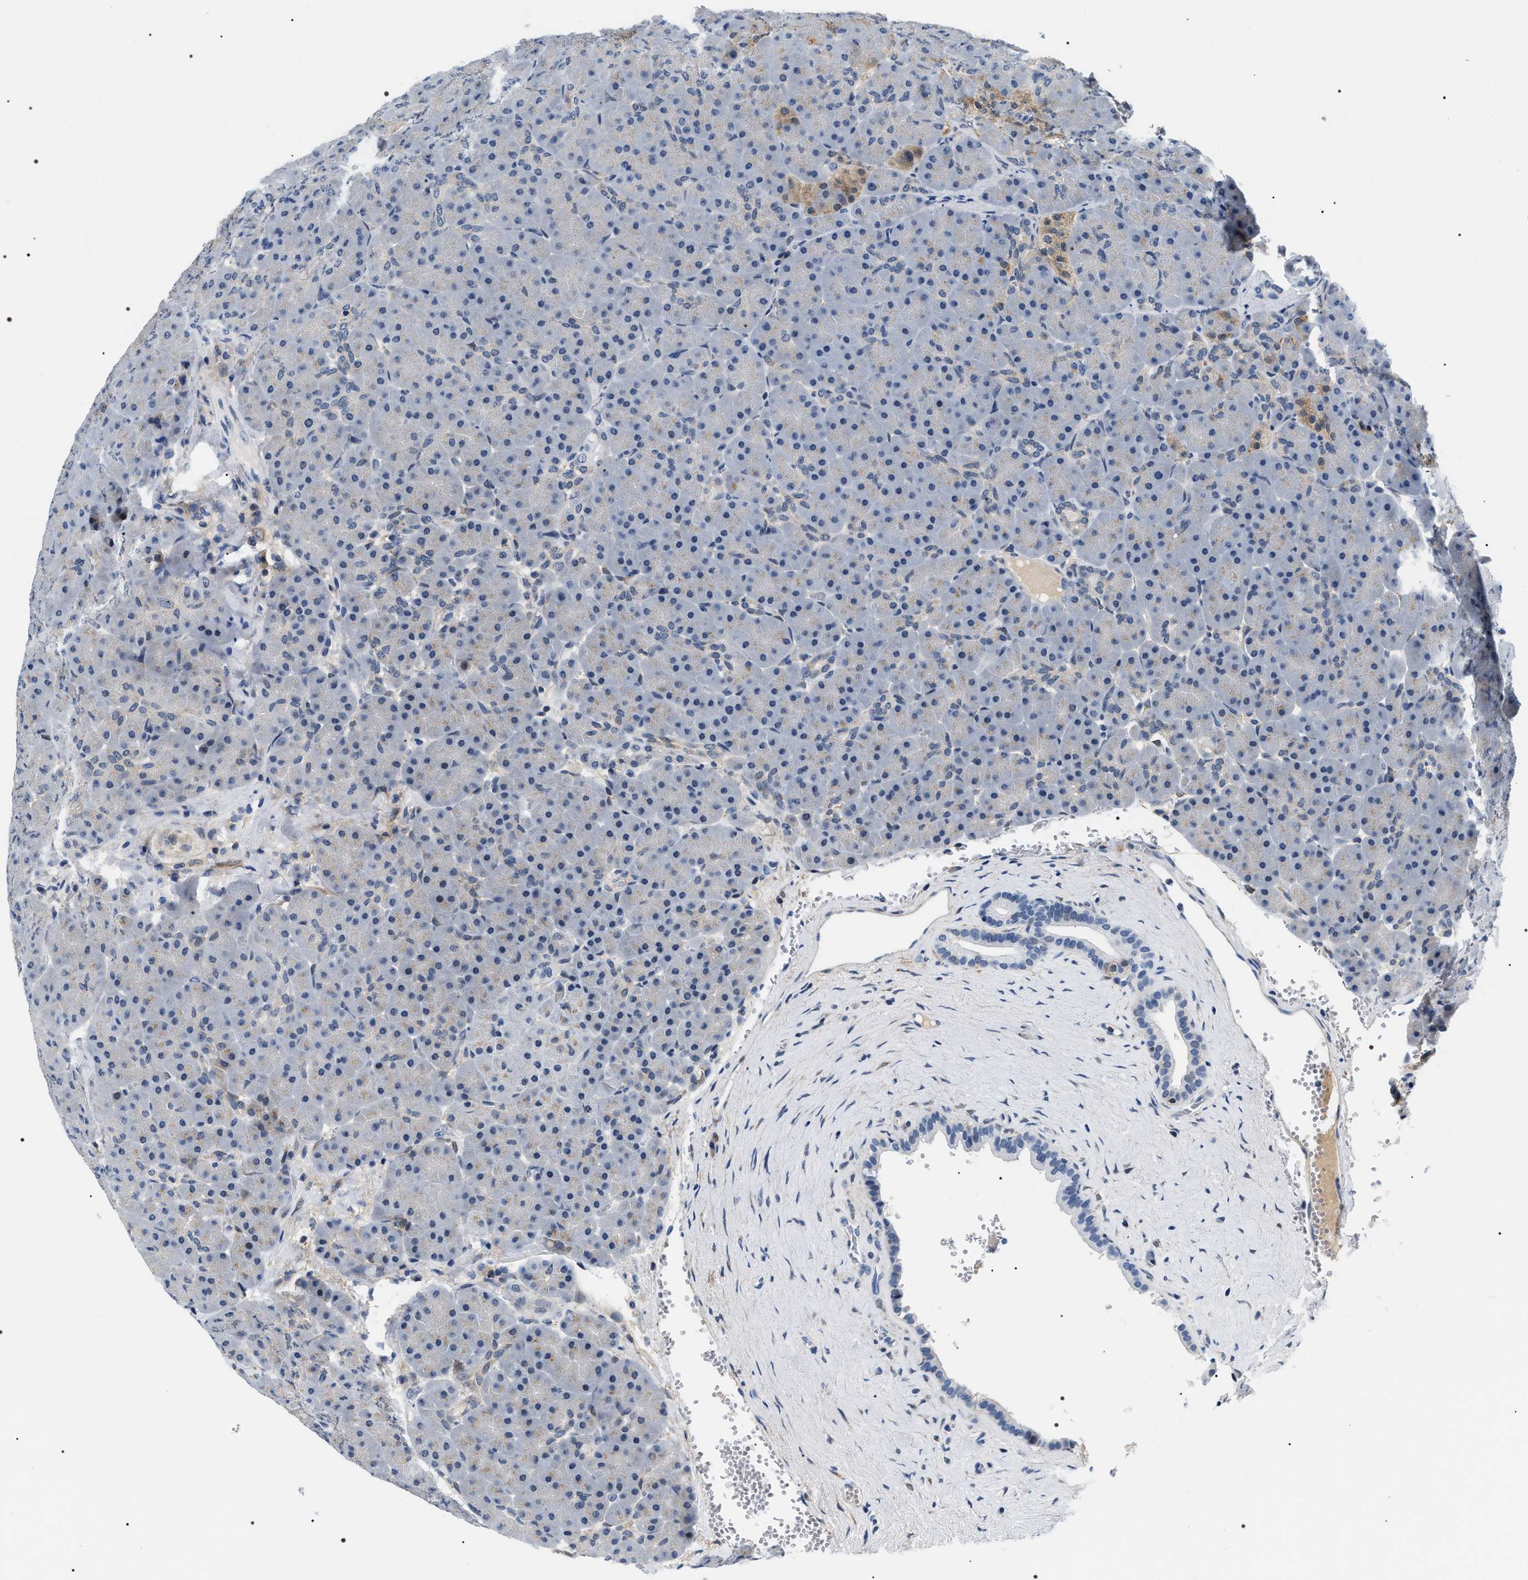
{"staining": {"intensity": "negative", "quantity": "none", "location": "none"}, "tissue": "pancreas", "cell_type": "Exocrine glandular cells", "image_type": "normal", "snomed": [{"axis": "morphology", "description": "Normal tissue, NOS"}, {"axis": "topography", "description": "Pancreas"}], "caption": "An immunohistochemistry (IHC) micrograph of benign pancreas is shown. There is no staining in exocrine glandular cells of pancreas.", "gene": "BAG2", "patient": {"sex": "male", "age": 66}}